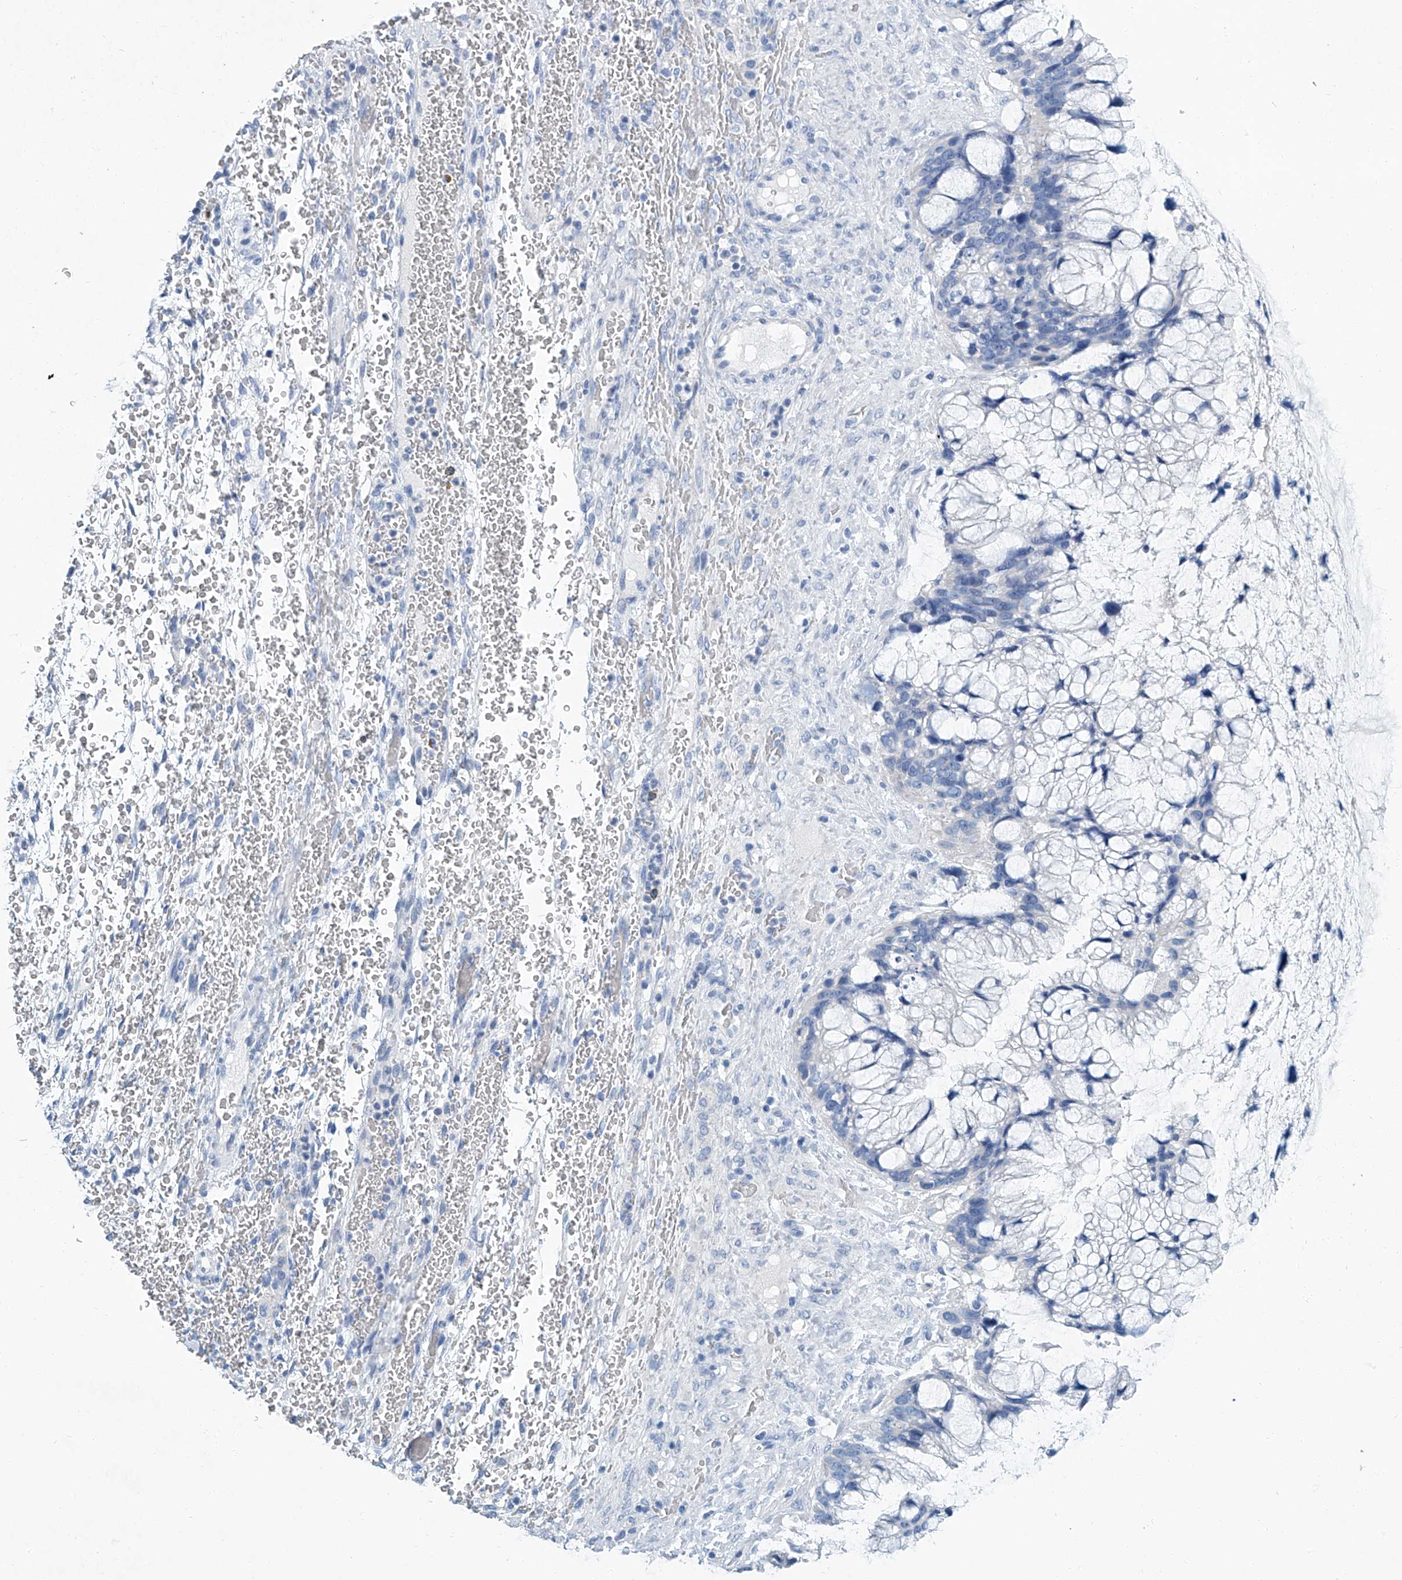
{"staining": {"intensity": "negative", "quantity": "none", "location": "none"}, "tissue": "ovarian cancer", "cell_type": "Tumor cells", "image_type": "cancer", "snomed": [{"axis": "morphology", "description": "Cystadenocarcinoma, mucinous, NOS"}, {"axis": "topography", "description": "Ovary"}], "caption": "The photomicrograph reveals no significant positivity in tumor cells of ovarian cancer.", "gene": "CYP2A7", "patient": {"sex": "female", "age": 37}}